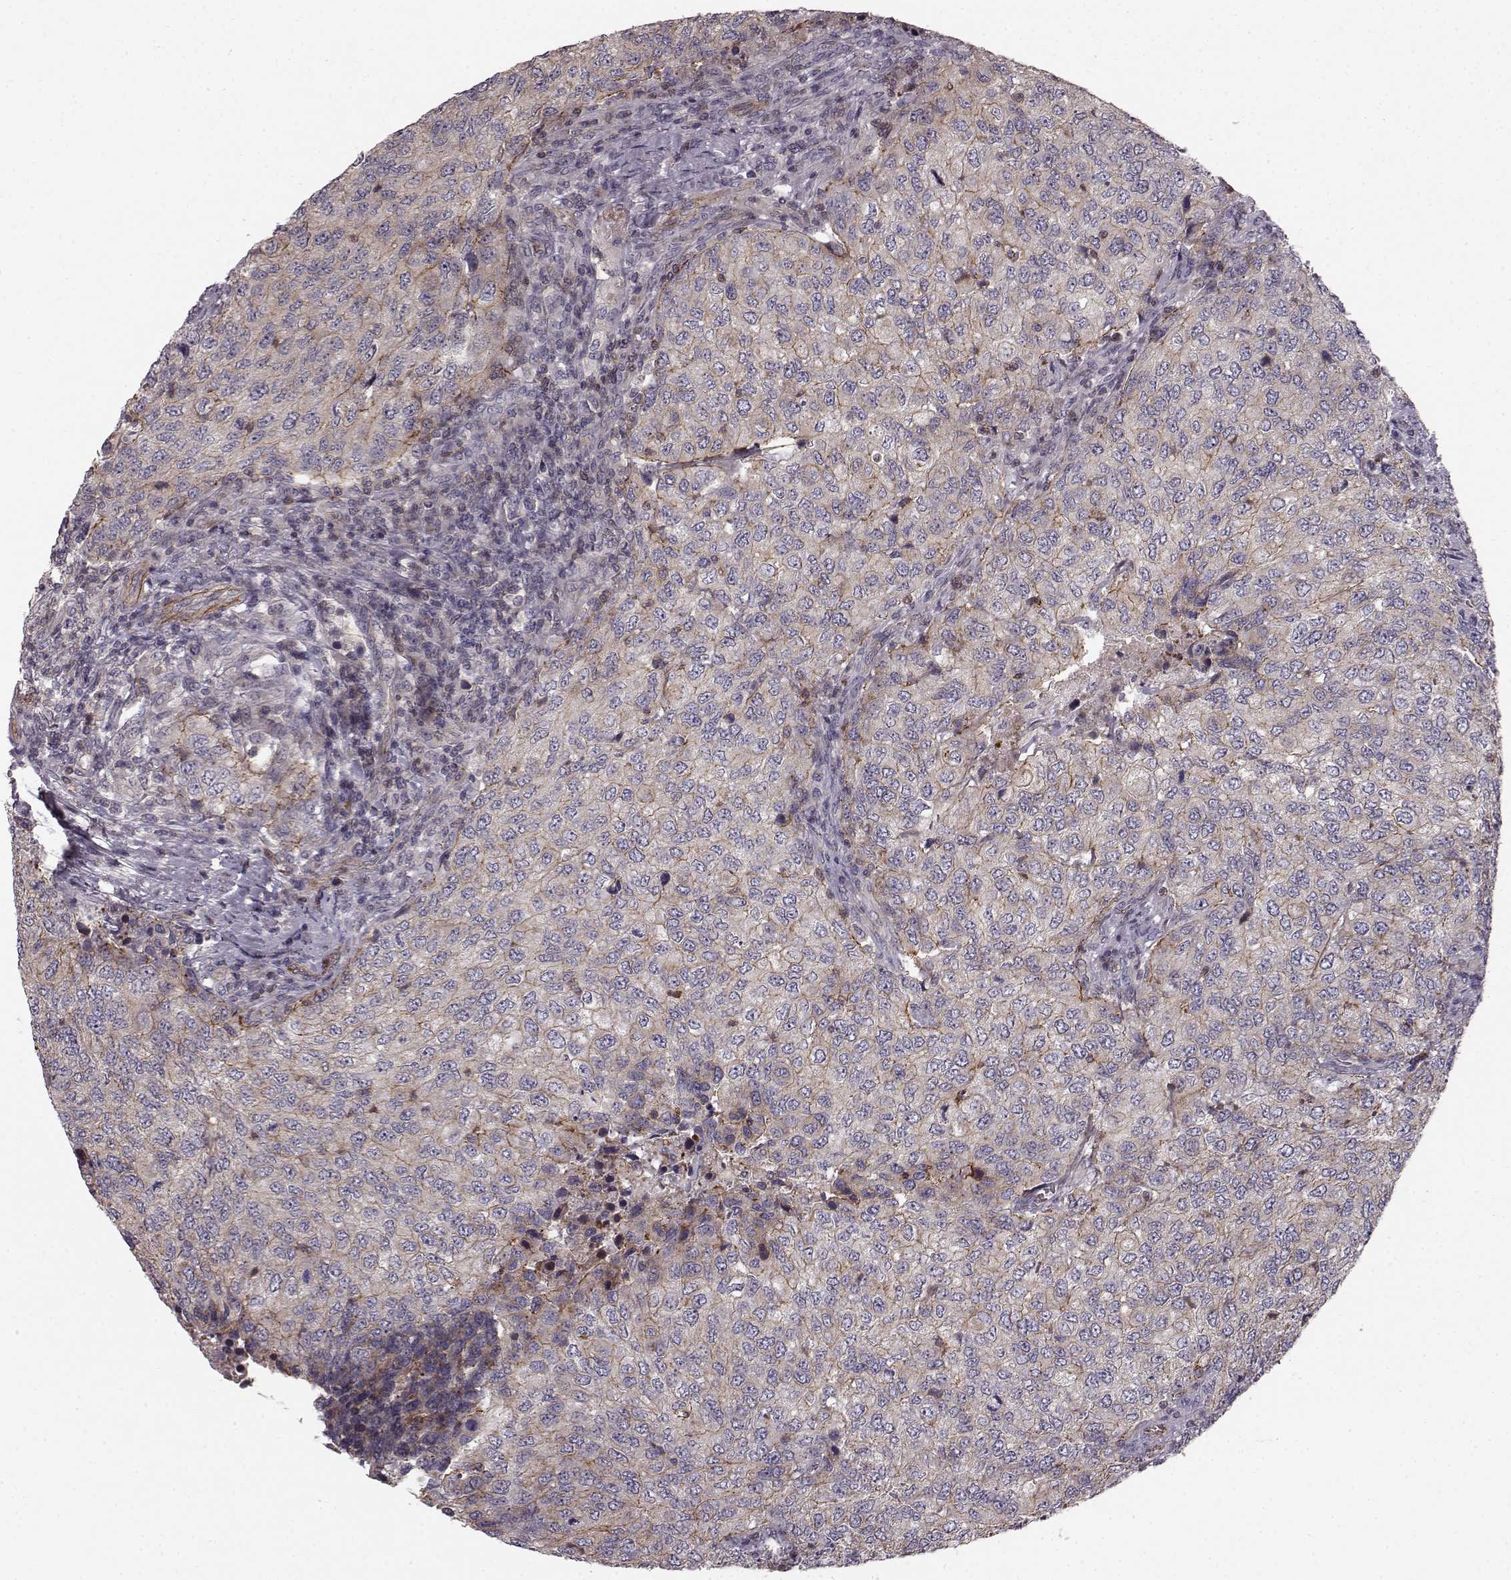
{"staining": {"intensity": "weak", "quantity": "<25%", "location": "cytoplasmic/membranous"}, "tissue": "urothelial cancer", "cell_type": "Tumor cells", "image_type": "cancer", "snomed": [{"axis": "morphology", "description": "Urothelial carcinoma, High grade"}, {"axis": "topography", "description": "Urinary bladder"}], "caption": "Immunohistochemistry (IHC) photomicrograph of neoplastic tissue: urothelial cancer stained with DAB displays no significant protein staining in tumor cells.", "gene": "SLC22A18", "patient": {"sex": "female", "age": 78}}